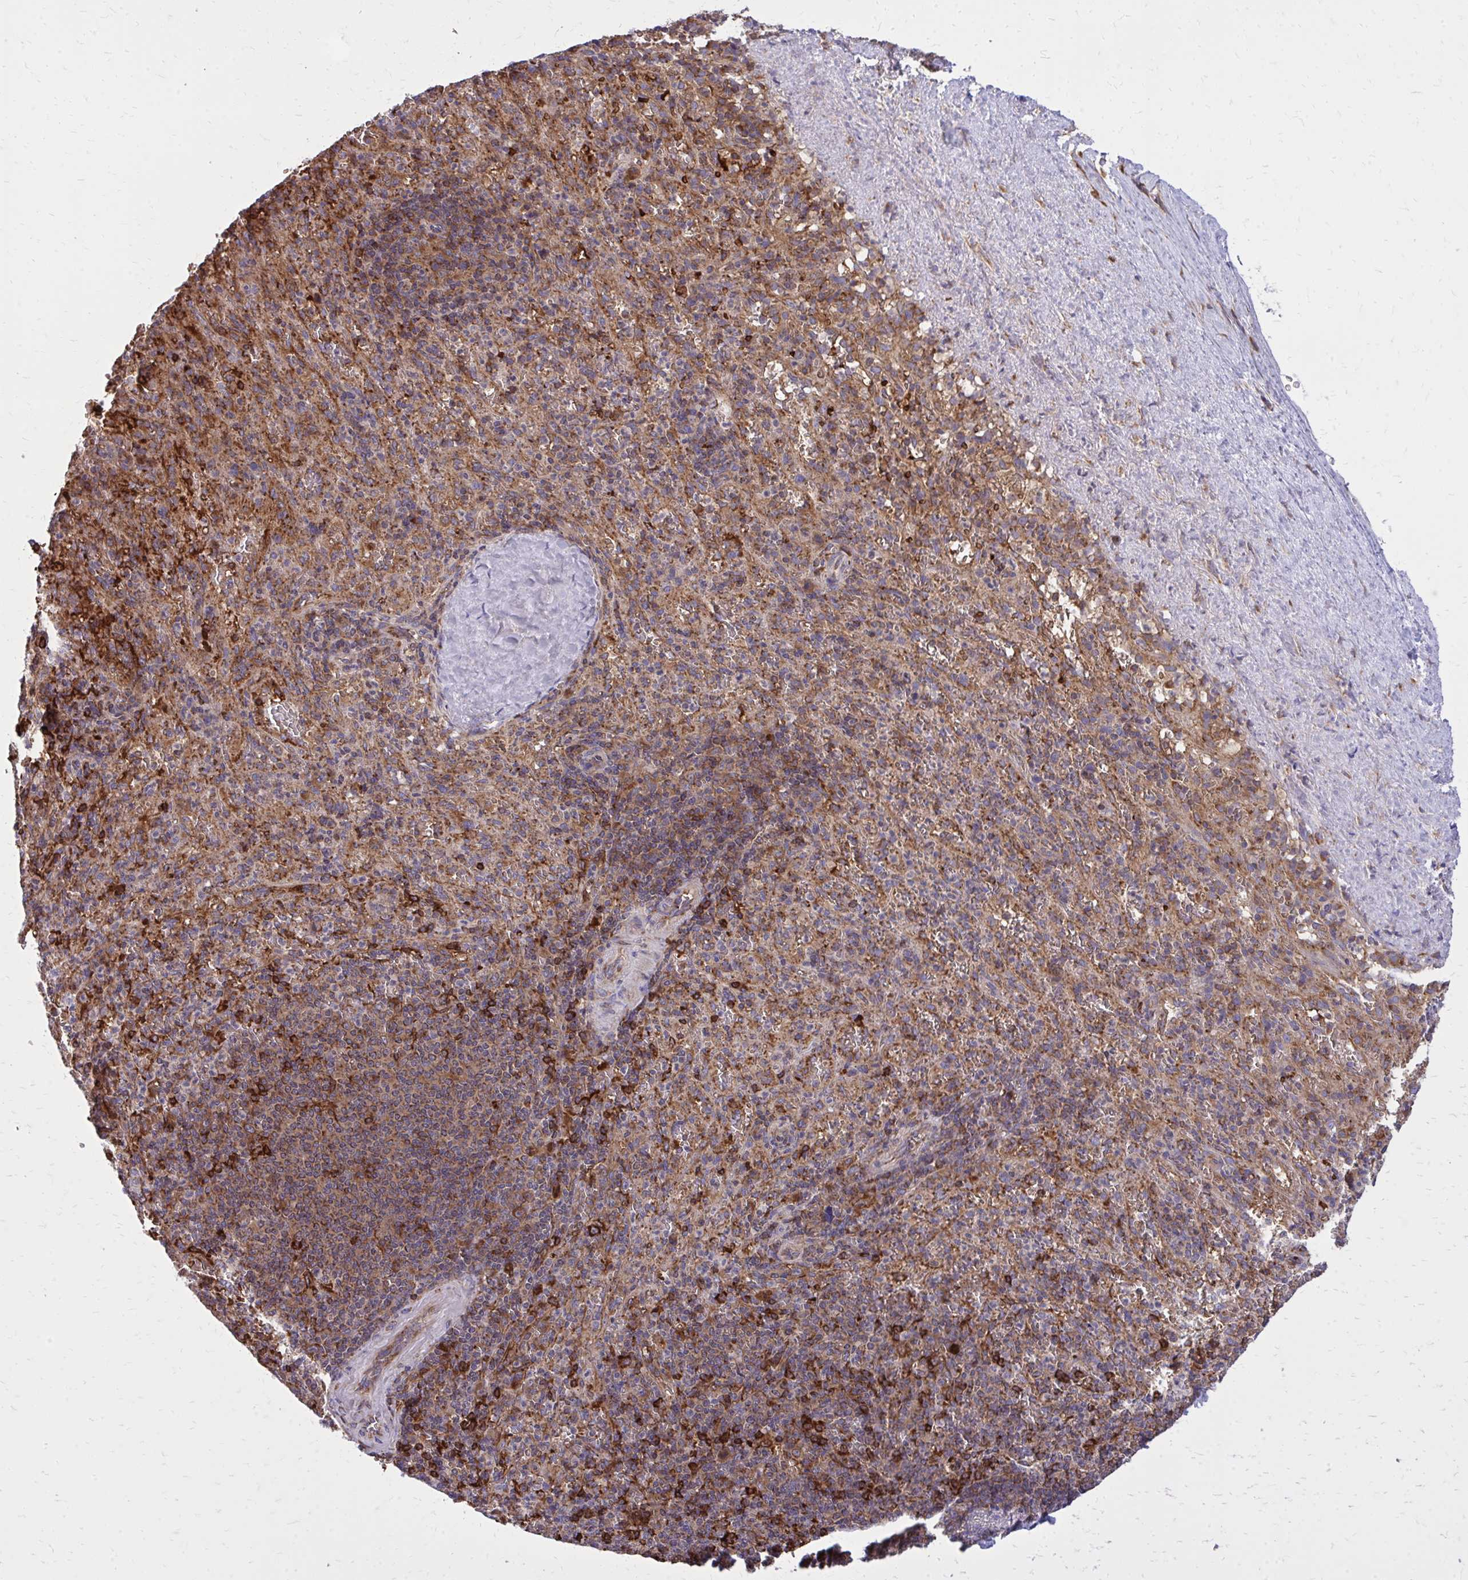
{"staining": {"intensity": "strong", "quantity": "<25%", "location": "cytoplasmic/membranous"}, "tissue": "spleen", "cell_type": "Cells in red pulp", "image_type": "normal", "snomed": [{"axis": "morphology", "description": "Normal tissue, NOS"}, {"axis": "topography", "description": "Spleen"}], "caption": "A medium amount of strong cytoplasmic/membranous positivity is identified in about <25% of cells in red pulp in unremarkable spleen.", "gene": "PDK4", "patient": {"sex": "male", "age": 57}}